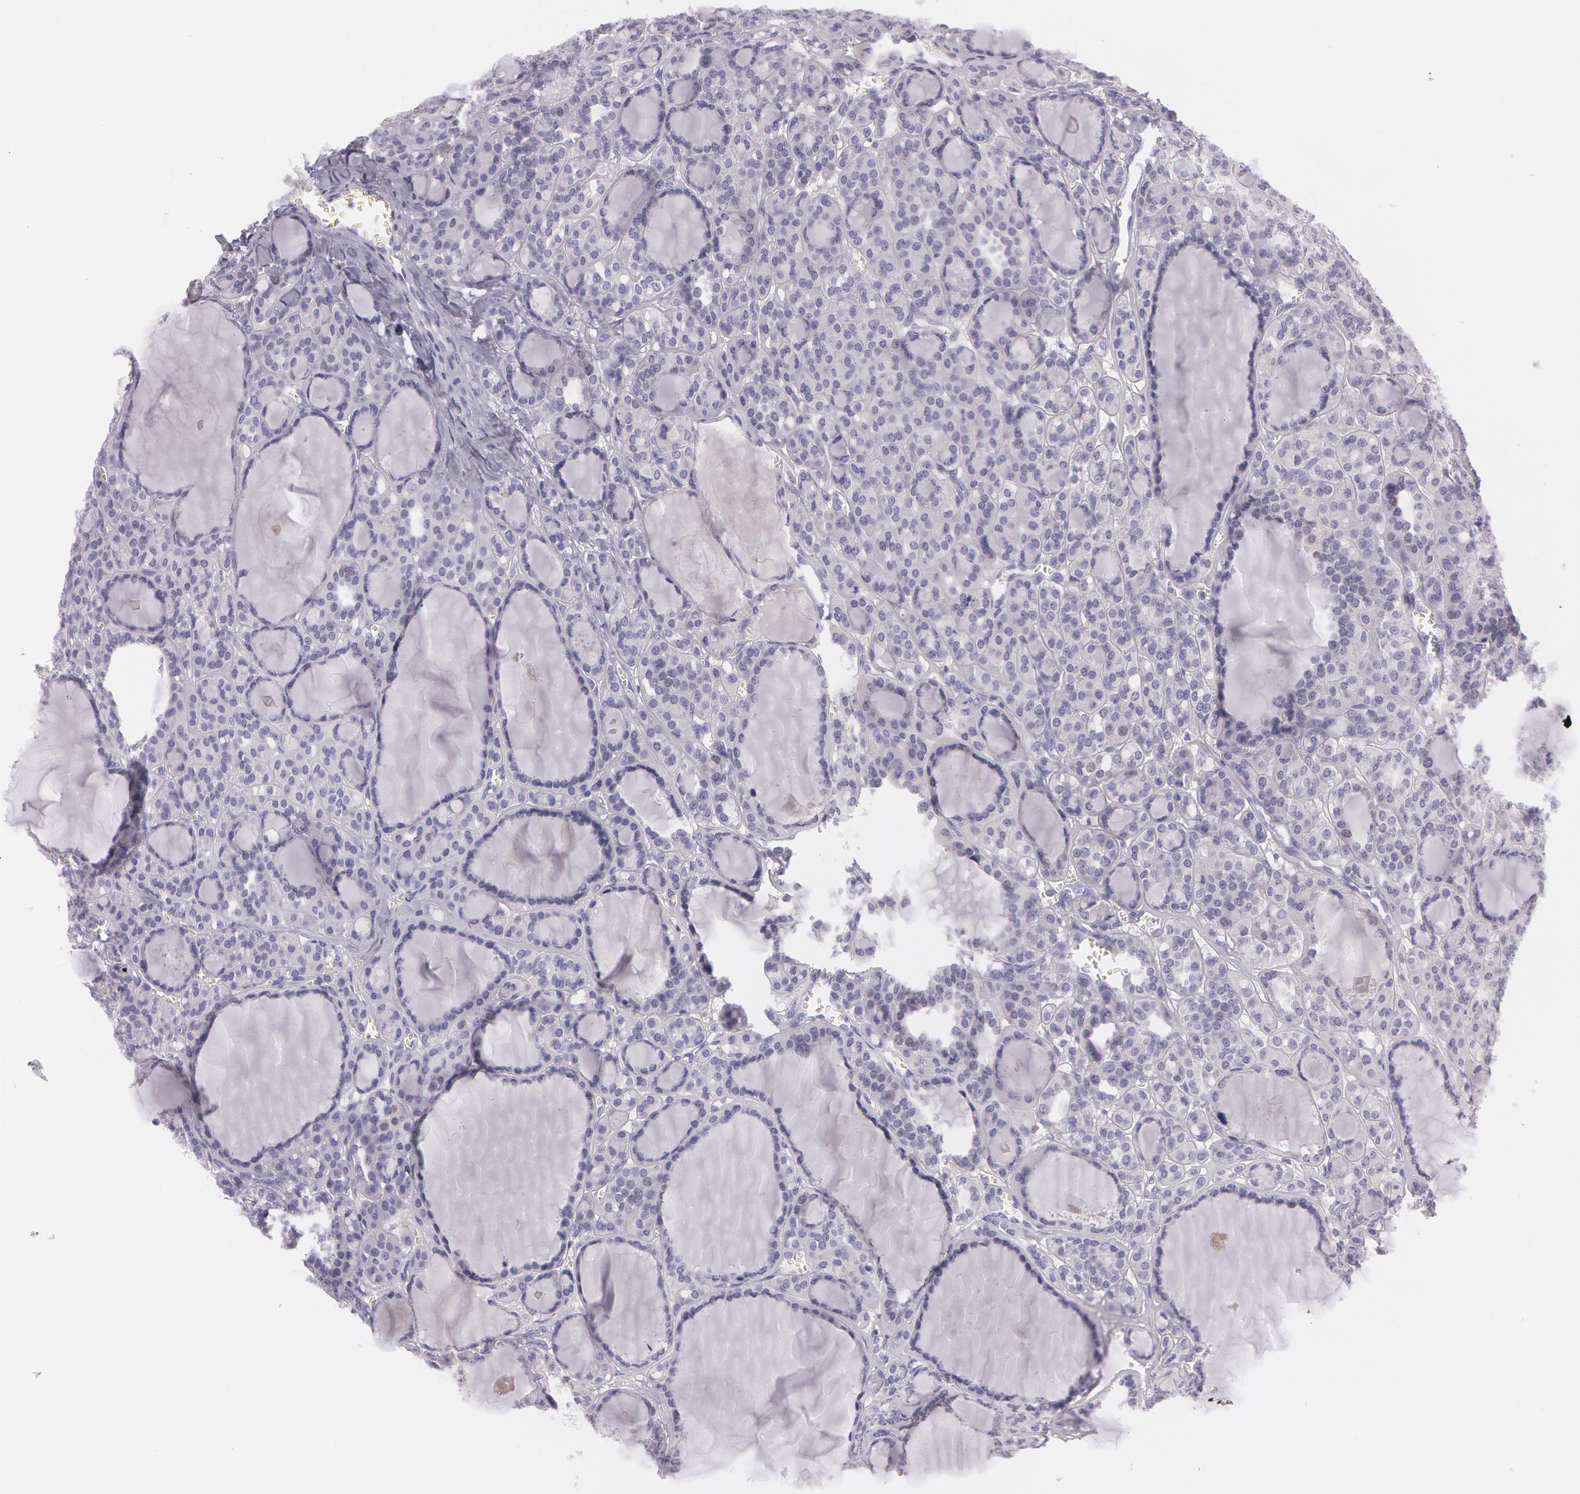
{"staining": {"intensity": "negative", "quantity": "none", "location": "none"}, "tissue": "thyroid cancer", "cell_type": "Tumor cells", "image_type": "cancer", "snomed": [{"axis": "morphology", "description": "Follicular adenoma carcinoma, NOS"}, {"axis": "topography", "description": "Thyroid gland"}], "caption": "This is an IHC micrograph of thyroid follicular adenoma carcinoma. There is no positivity in tumor cells.", "gene": "IL1RN", "patient": {"sex": "female", "age": 71}}